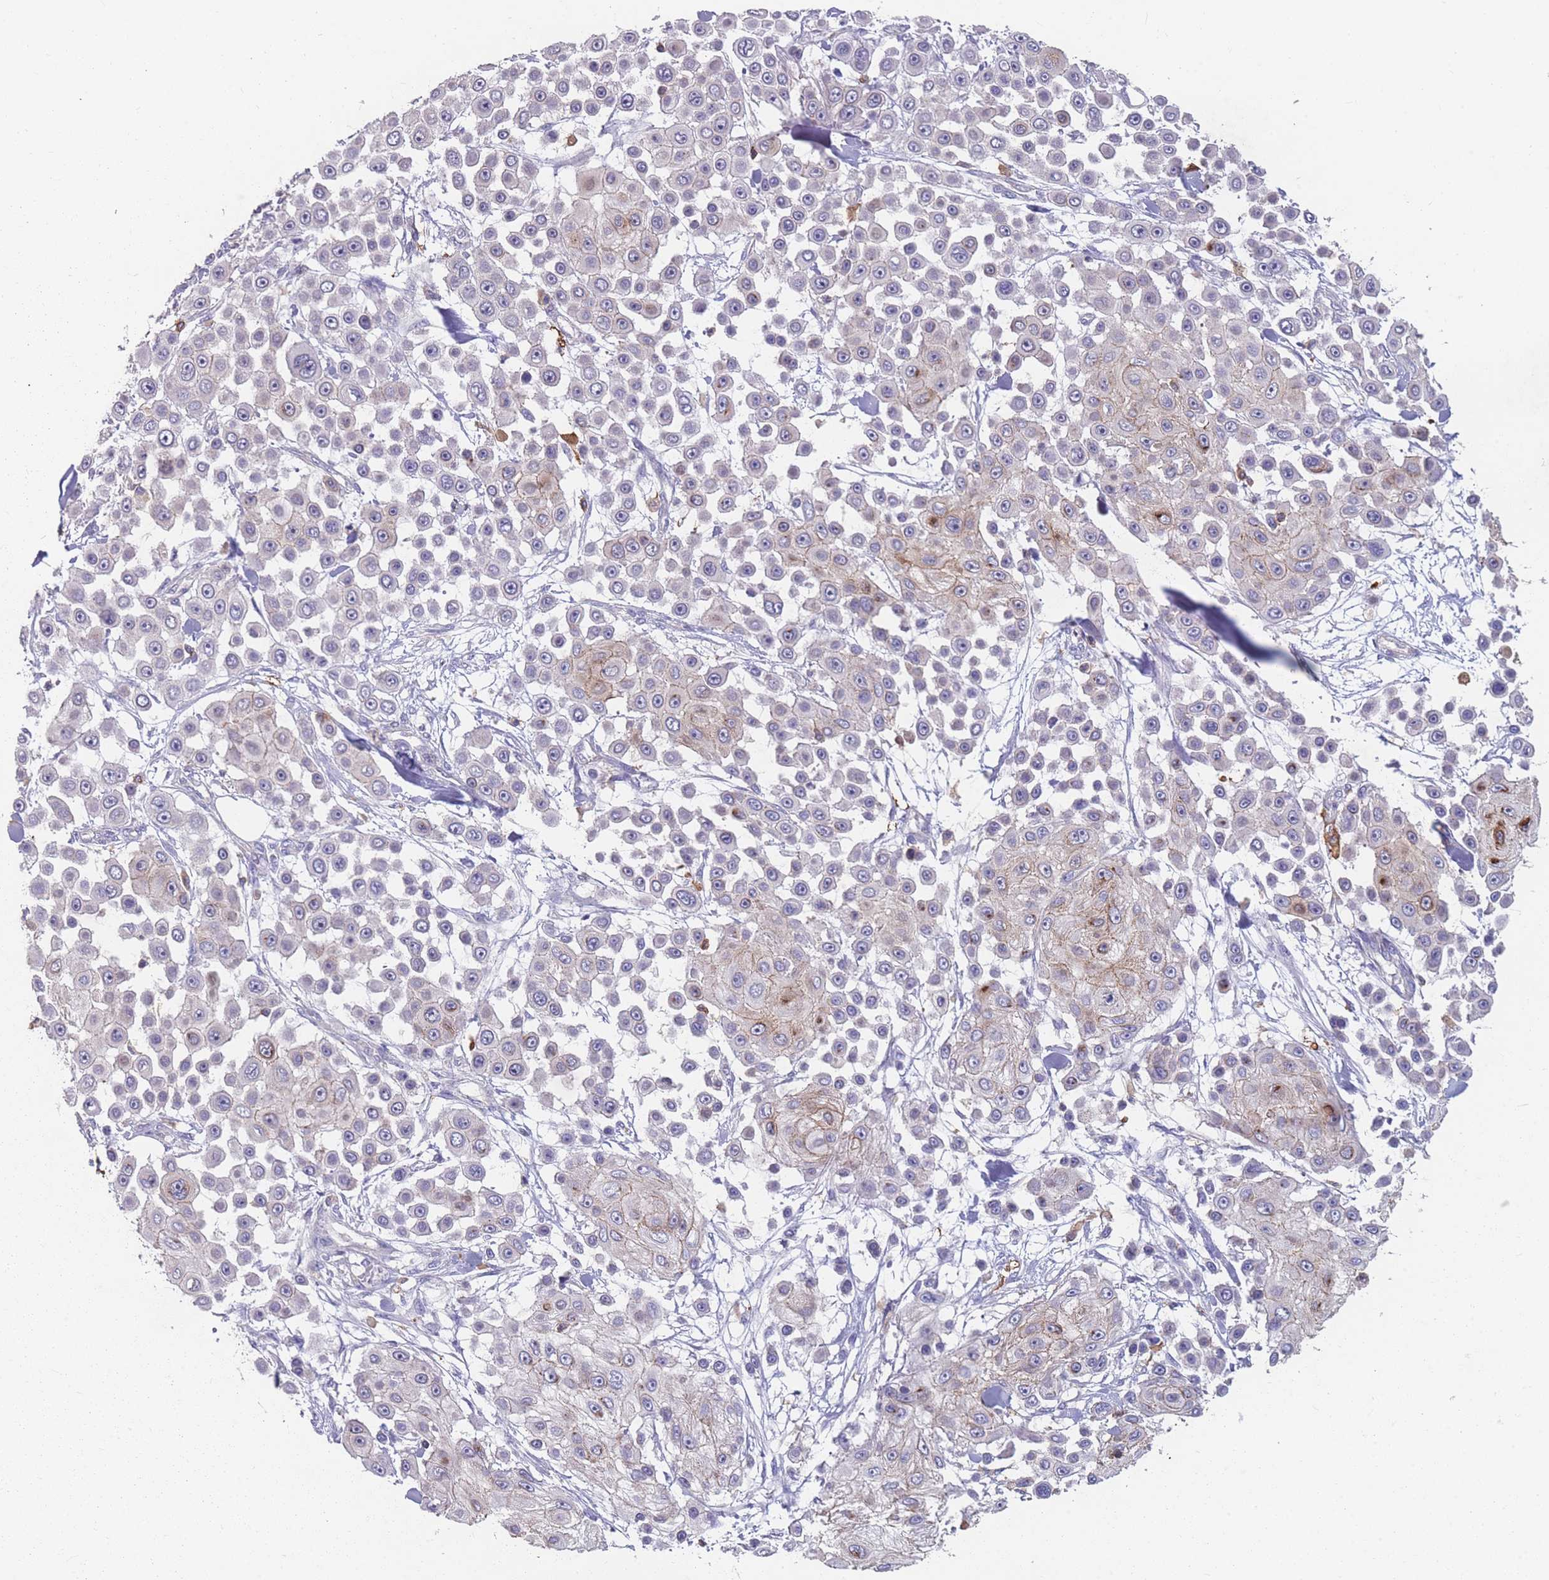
{"staining": {"intensity": "strong", "quantity": "<25%", "location": "cytoplasmic/membranous"}, "tissue": "skin cancer", "cell_type": "Tumor cells", "image_type": "cancer", "snomed": [{"axis": "morphology", "description": "Squamous cell carcinoma, NOS"}, {"axis": "topography", "description": "Skin"}], "caption": "Immunohistochemical staining of skin cancer reveals strong cytoplasmic/membranous protein positivity in about <25% of tumor cells.", "gene": "CD33", "patient": {"sex": "male", "age": 67}}